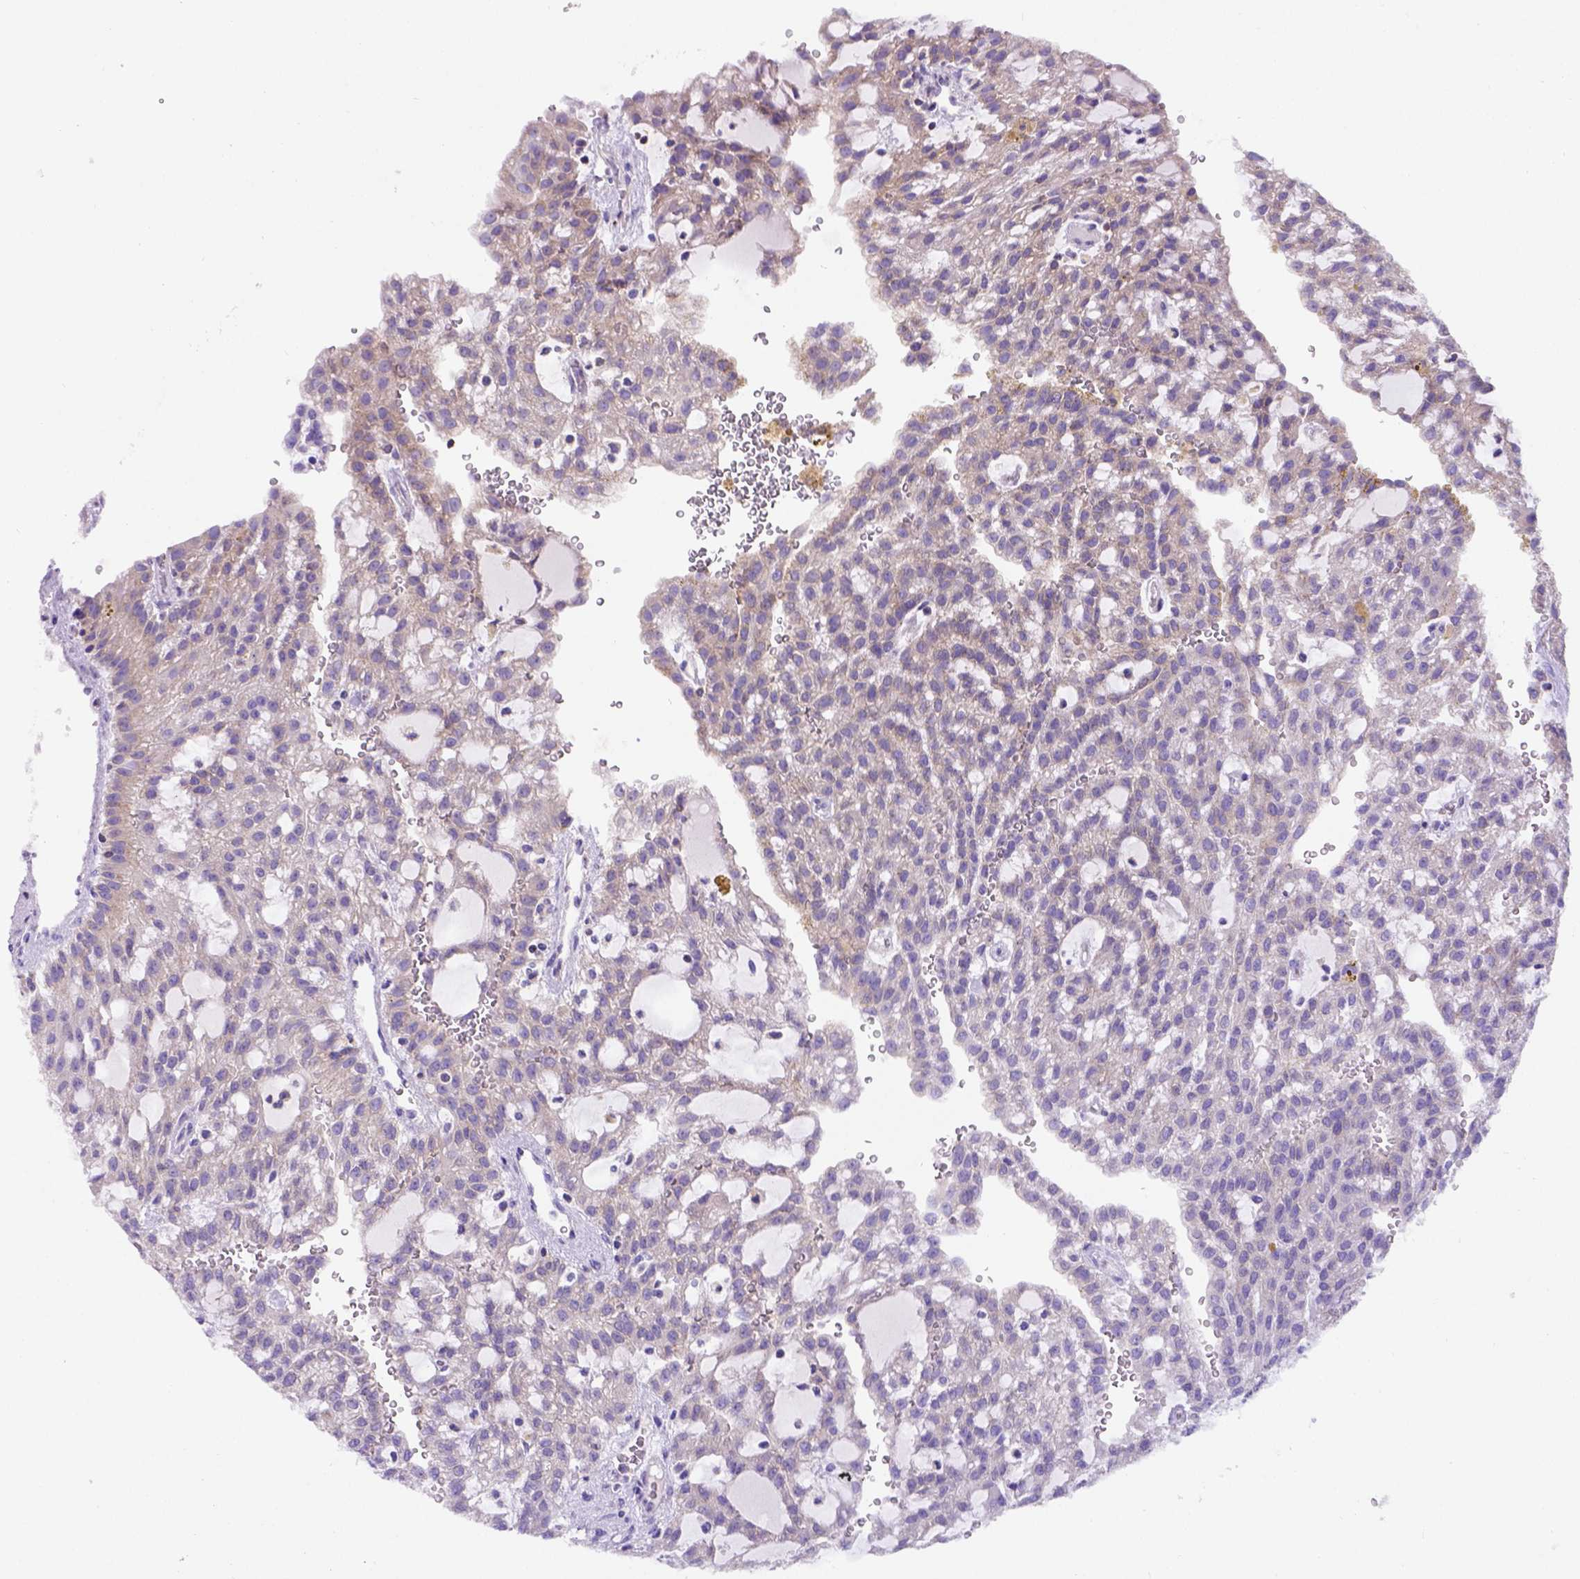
{"staining": {"intensity": "weak", "quantity": "25%-75%", "location": "cytoplasmic/membranous"}, "tissue": "renal cancer", "cell_type": "Tumor cells", "image_type": "cancer", "snomed": [{"axis": "morphology", "description": "Adenocarcinoma, NOS"}, {"axis": "topography", "description": "Kidney"}], "caption": "Renal cancer (adenocarcinoma) tissue displays weak cytoplasmic/membranous expression in about 25%-75% of tumor cells, visualized by immunohistochemistry. (Stains: DAB in brown, nuclei in blue, Microscopy: brightfield microscopy at high magnification).", "gene": "FOXI1", "patient": {"sex": "male", "age": 63}}